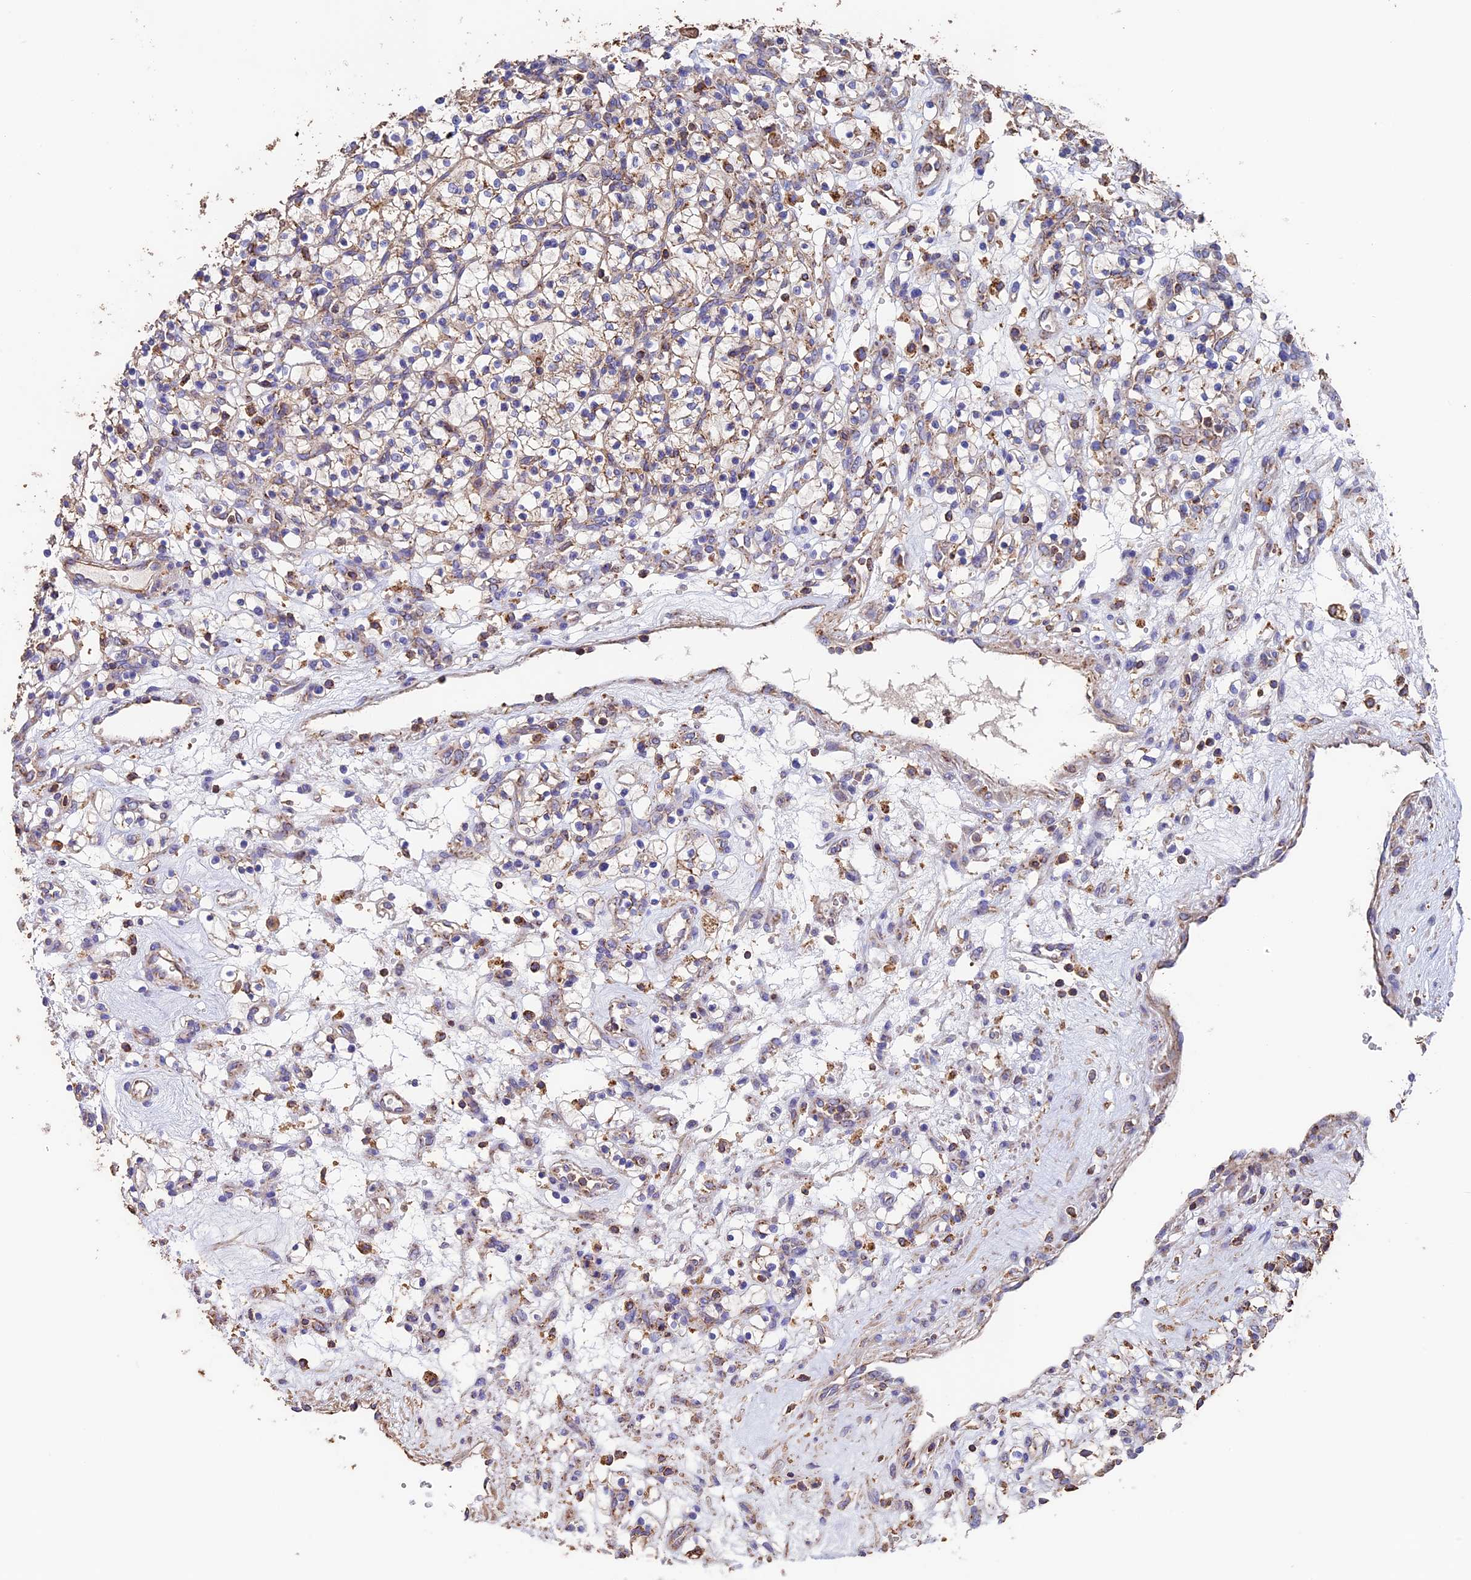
{"staining": {"intensity": "weak", "quantity": "25%-75%", "location": "cytoplasmic/membranous"}, "tissue": "renal cancer", "cell_type": "Tumor cells", "image_type": "cancer", "snomed": [{"axis": "morphology", "description": "Adenocarcinoma, NOS"}, {"axis": "topography", "description": "Kidney"}], "caption": "Weak cytoplasmic/membranous protein staining is appreciated in about 25%-75% of tumor cells in adenocarcinoma (renal). The protein of interest is shown in brown color, while the nuclei are stained blue.", "gene": "ADAT1", "patient": {"sex": "female", "age": 57}}